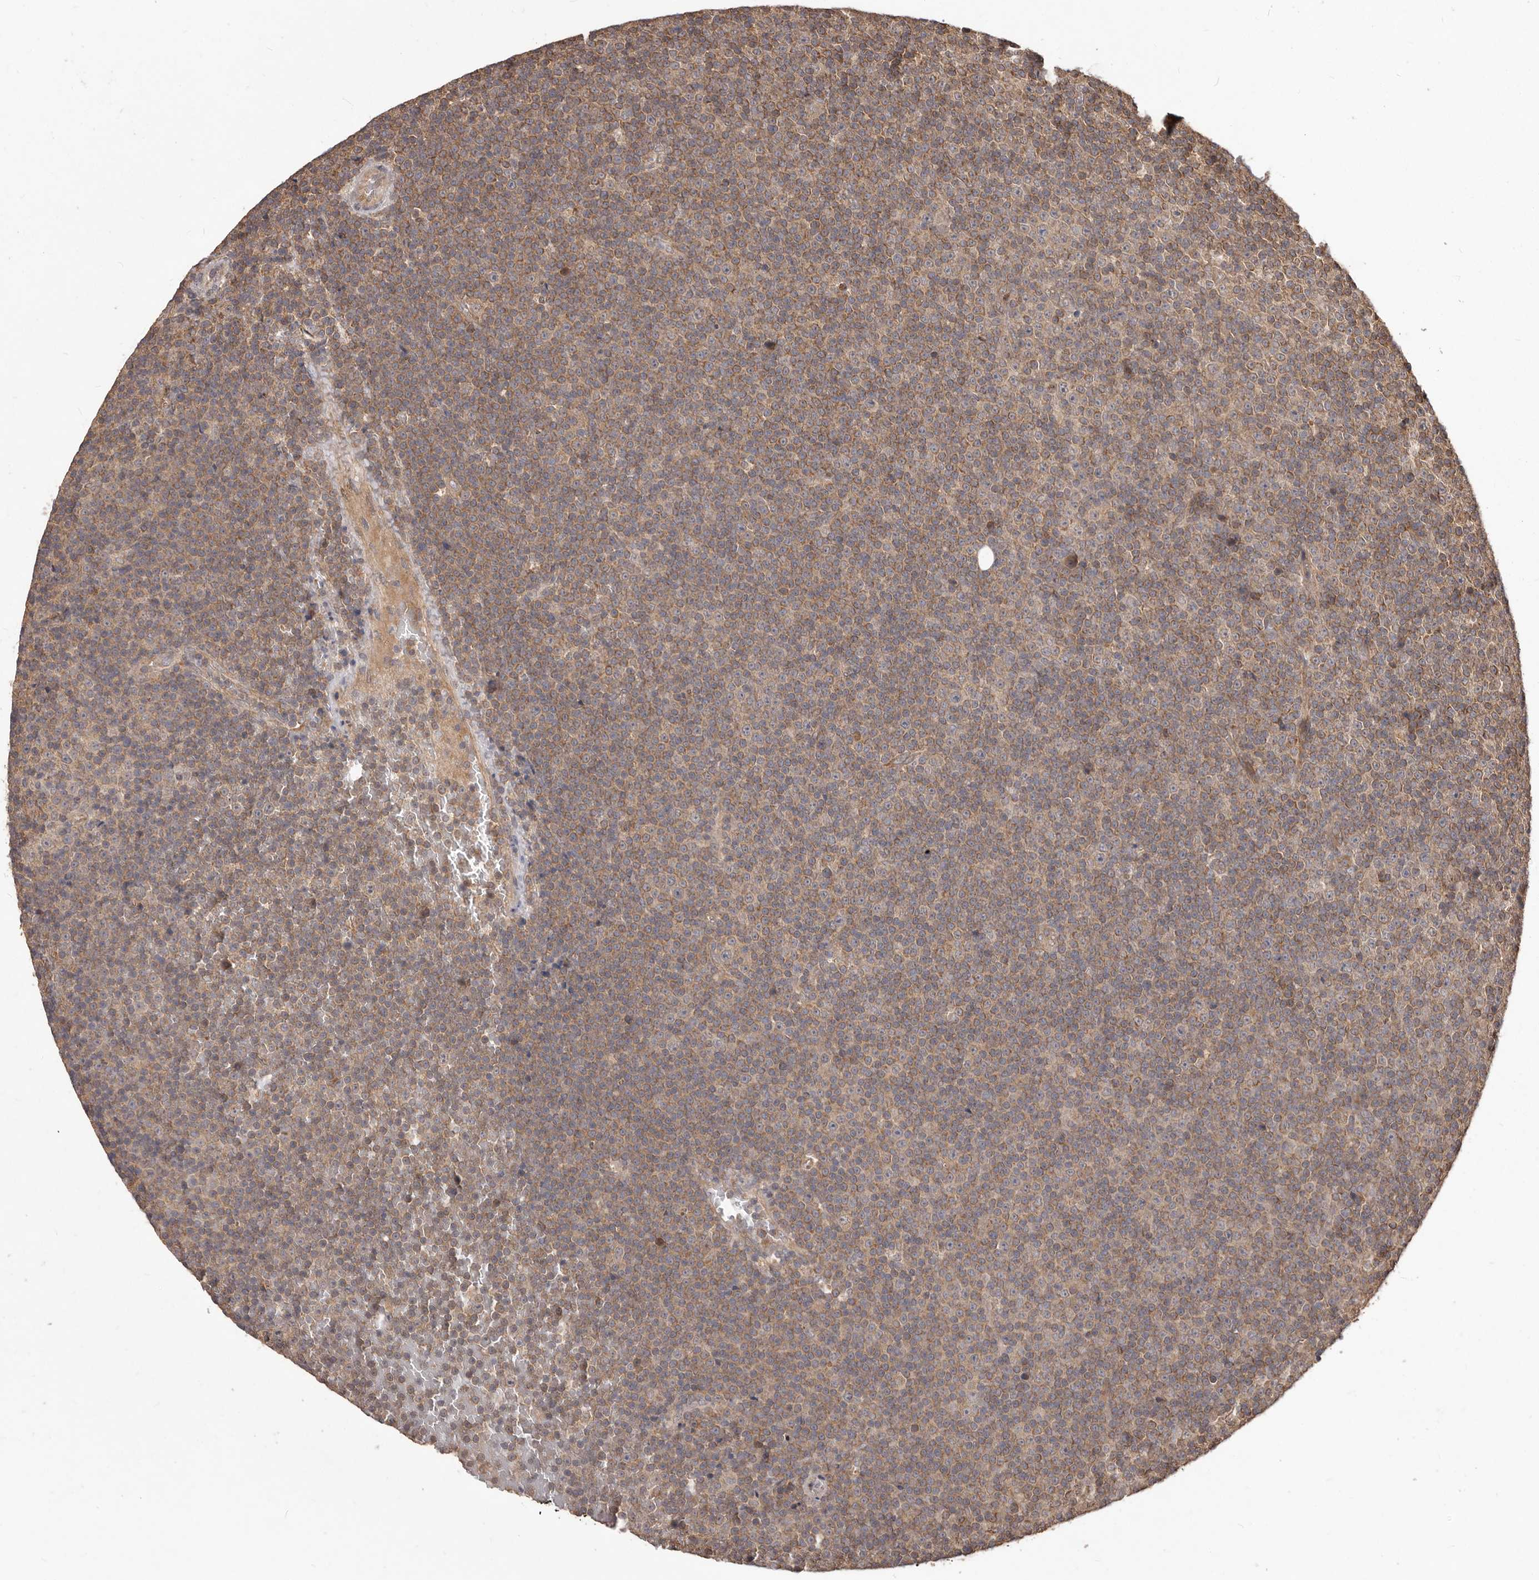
{"staining": {"intensity": "weak", "quantity": ">75%", "location": "cytoplasmic/membranous"}, "tissue": "lymphoma", "cell_type": "Tumor cells", "image_type": "cancer", "snomed": [{"axis": "morphology", "description": "Malignant lymphoma, non-Hodgkin's type, Low grade"}, {"axis": "topography", "description": "Lymph node"}], "caption": "IHC histopathology image of neoplastic tissue: human malignant lymphoma, non-Hodgkin's type (low-grade) stained using immunohistochemistry demonstrates low levels of weak protein expression localized specifically in the cytoplasmic/membranous of tumor cells, appearing as a cytoplasmic/membranous brown color.", "gene": "MTO1", "patient": {"sex": "female", "age": 67}}